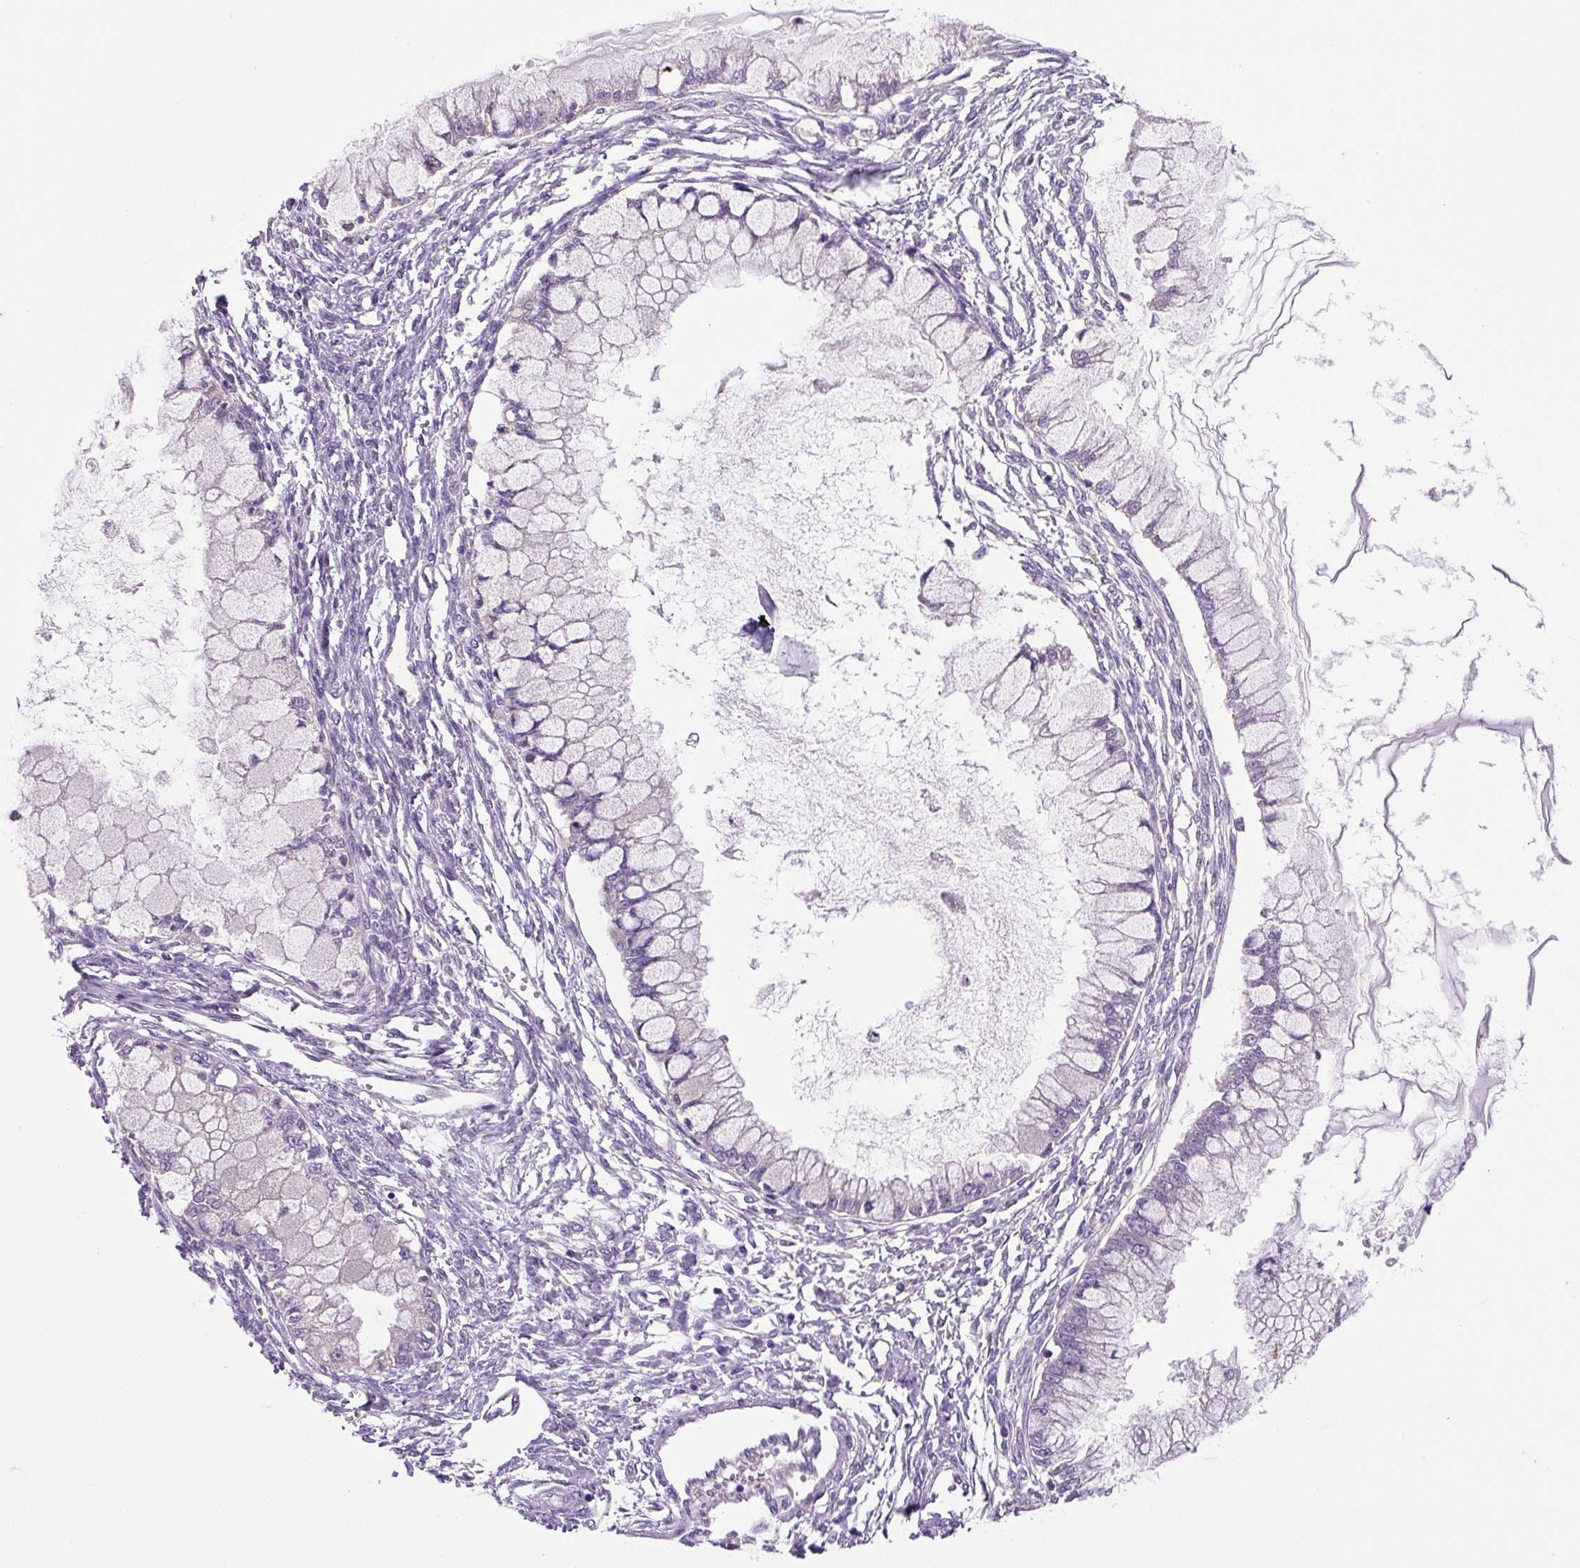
{"staining": {"intensity": "negative", "quantity": "none", "location": "none"}, "tissue": "ovarian cancer", "cell_type": "Tumor cells", "image_type": "cancer", "snomed": [{"axis": "morphology", "description": "Cystadenocarcinoma, mucinous, NOS"}, {"axis": "topography", "description": "Ovary"}], "caption": "Tumor cells are negative for brown protein staining in mucinous cystadenocarcinoma (ovarian).", "gene": "FZD5", "patient": {"sex": "female", "age": 34}}